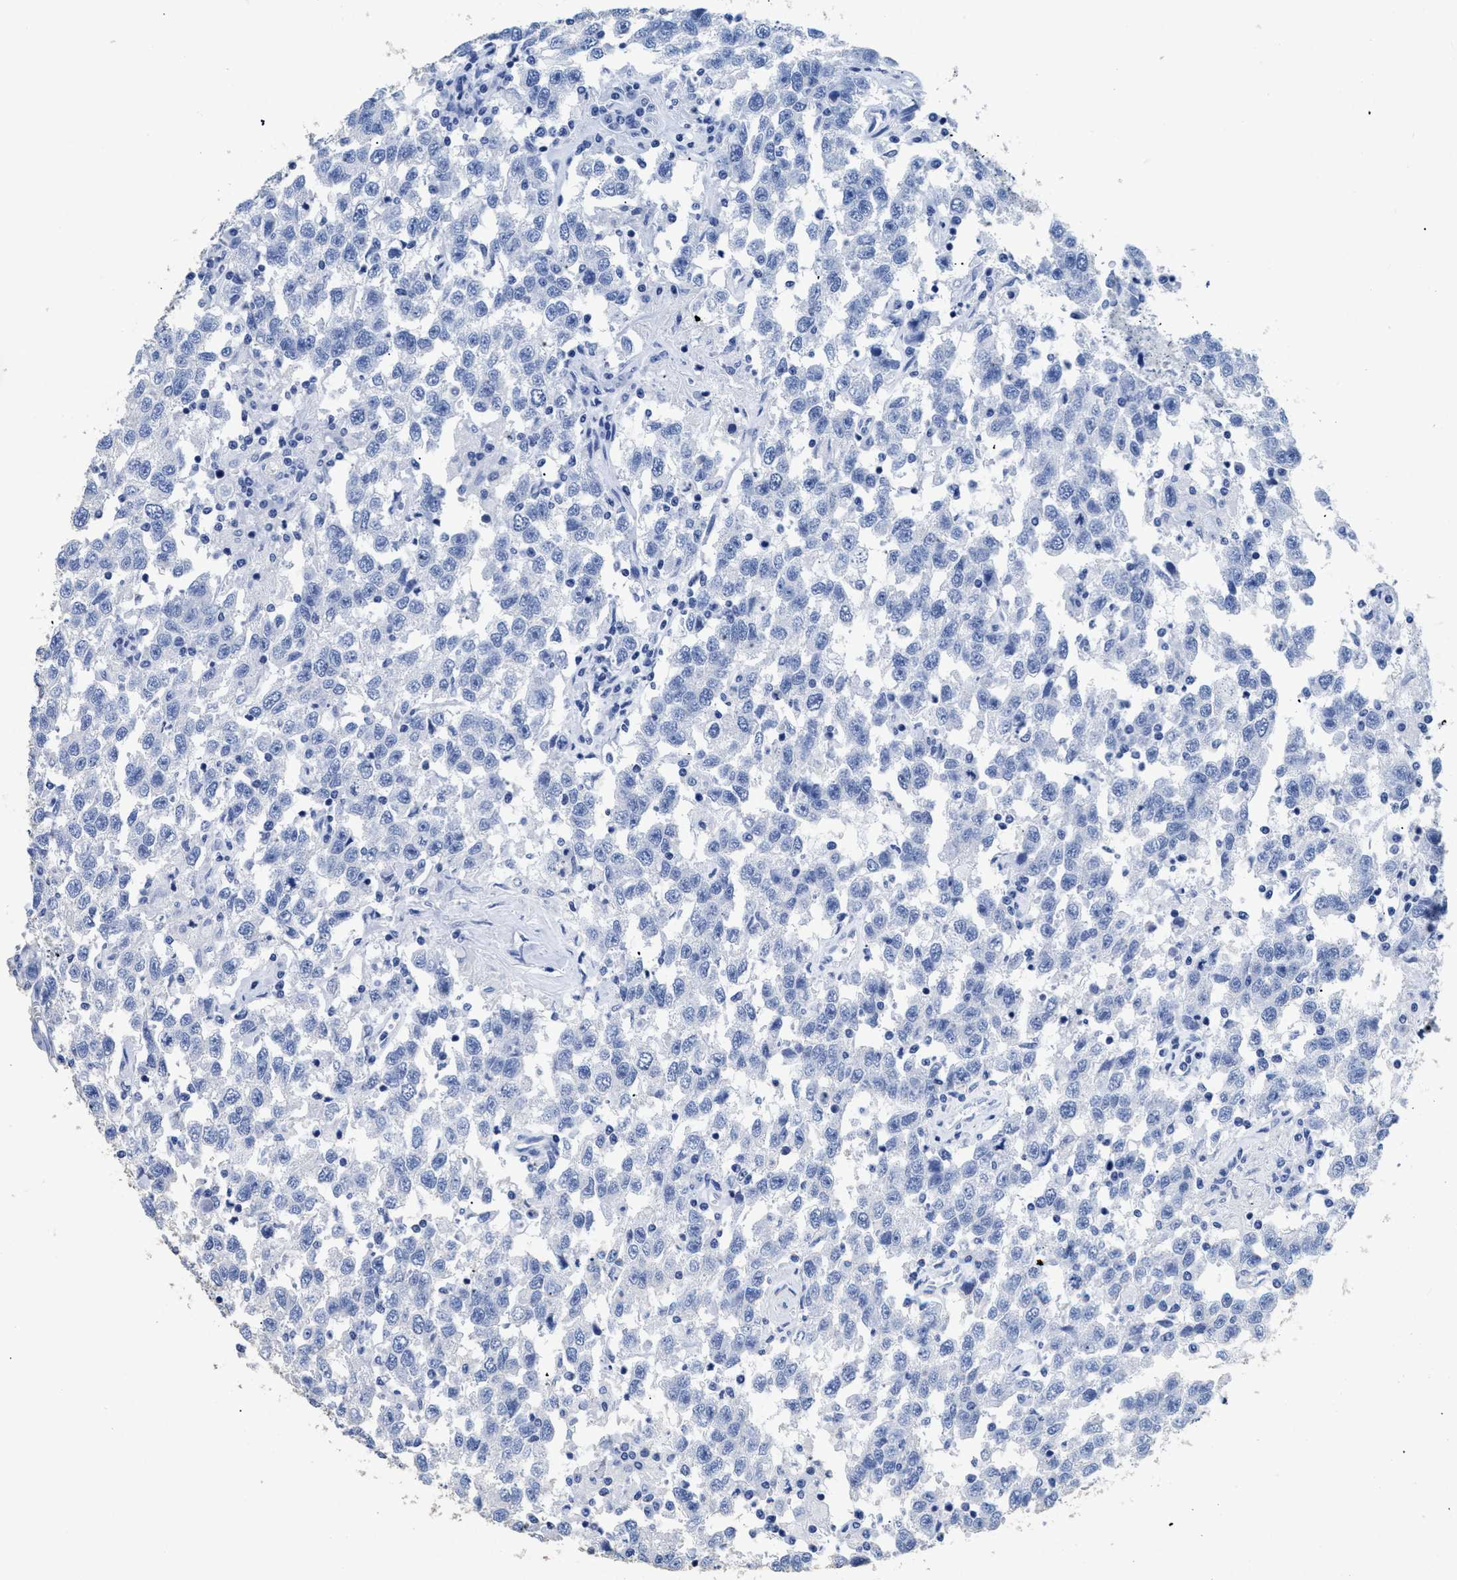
{"staining": {"intensity": "negative", "quantity": "none", "location": "none"}, "tissue": "testis cancer", "cell_type": "Tumor cells", "image_type": "cancer", "snomed": [{"axis": "morphology", "description": "Seminoma, NOS"}, {"axis": "topography", "description": "Testis"}], "caption": "Testis seminoma was stained to show a protein in brown. There is no significant positivity in tumor cells.", "gene": "DLC1", "patient": {"sex": "male", "age": 41}}